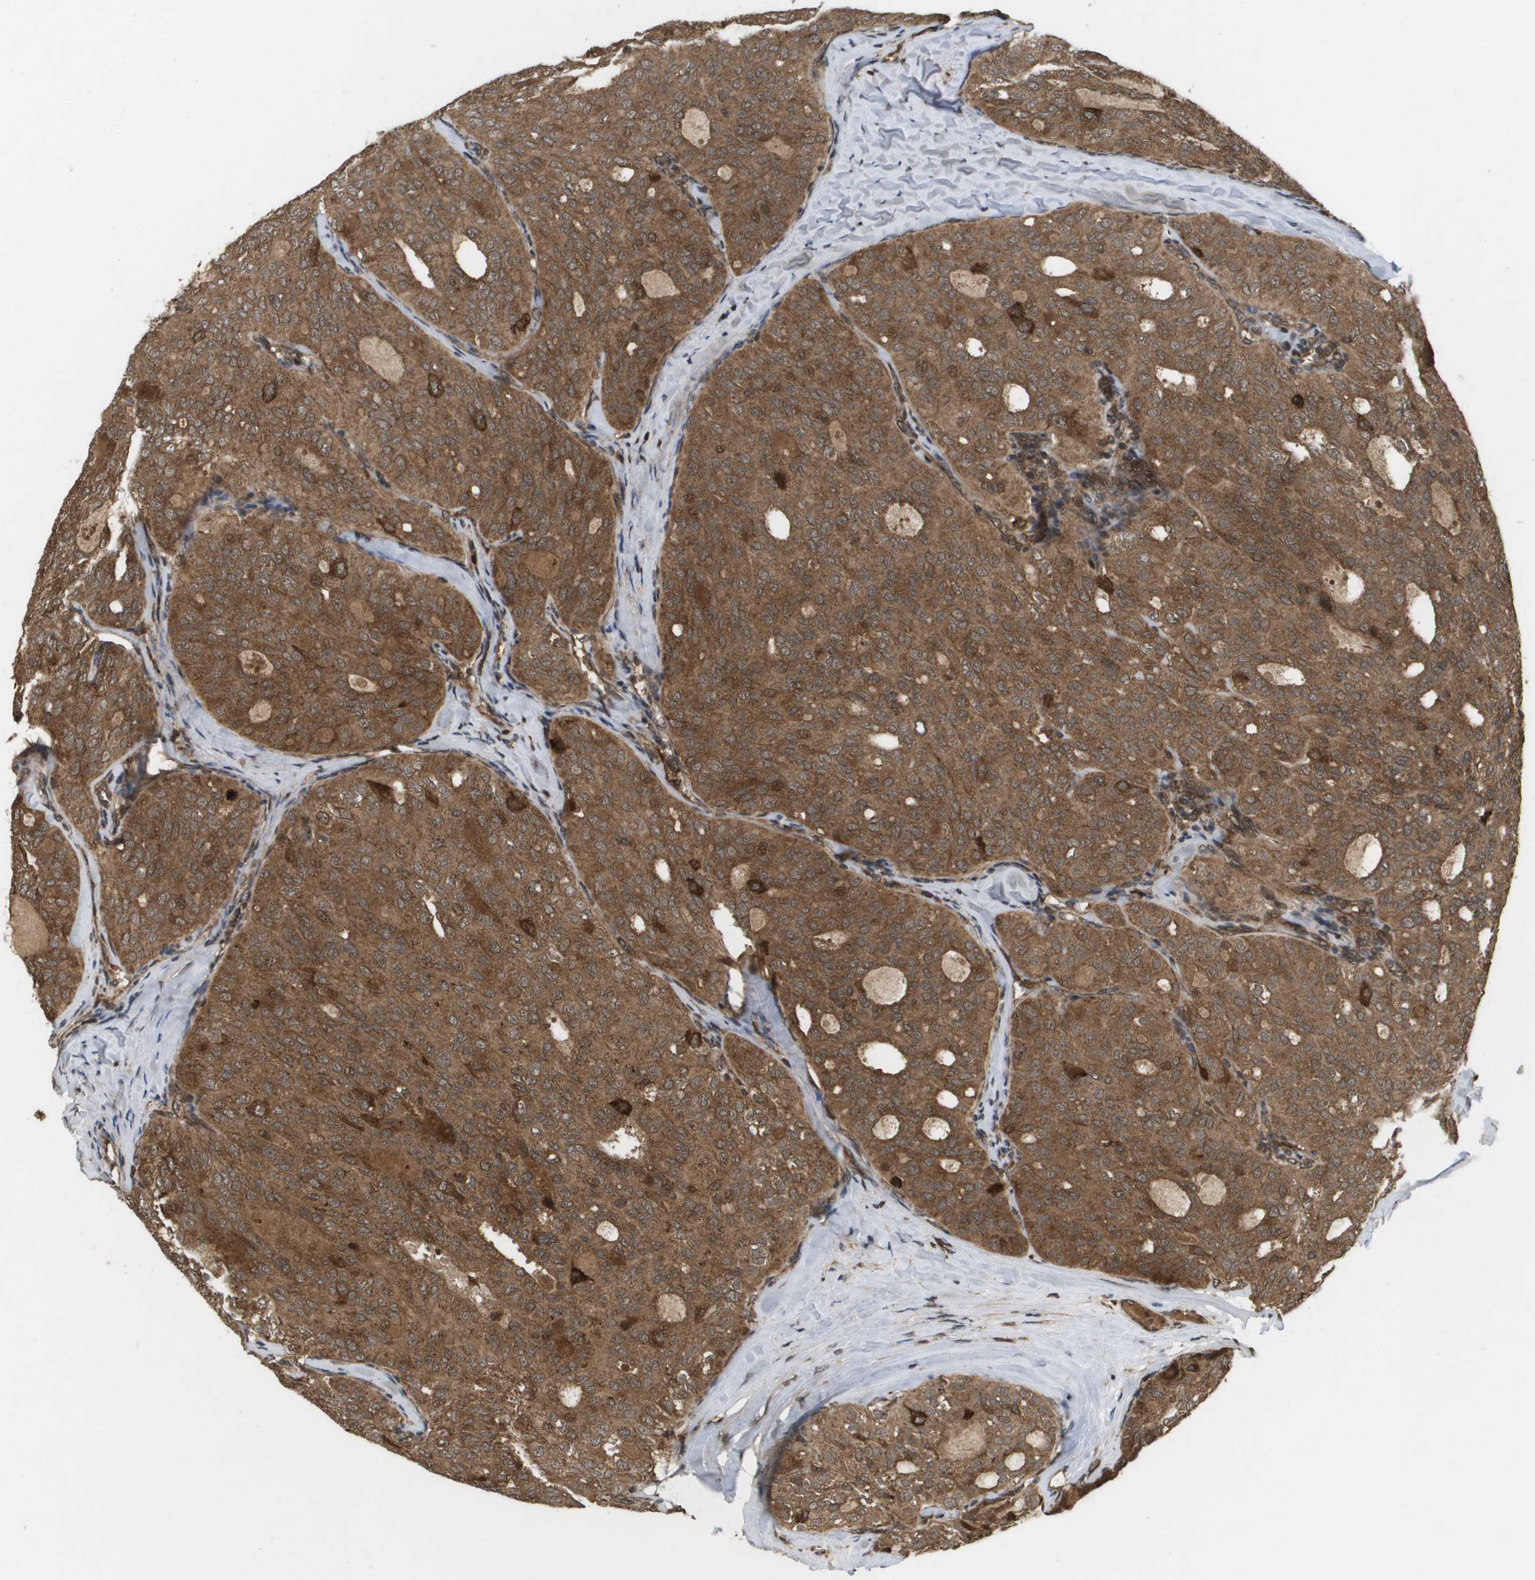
{"staining": {"intensity": "strong", "quantity": ">75%", "location": "cytoplasmic/membranous"}, "tissue": "thyroid cancer", "cell_type": "Tumor cells", "image_type": "cancer", "snomed": [{"axis": "morphology", "description": "Follicular adenoma carcinoma, NOS"}, {"axis": "topography", "description": "Thyroid gland"}], "caption": "Immunohistochemical staining of human thyroid cancer (follicular adenoma carcinoma) reveals high levels of strong cytoplasmic/membranous protein expression in about >75% of tumor cells.", "gene": "KIF11", "patient": {"sex": "male", "age": 75}}